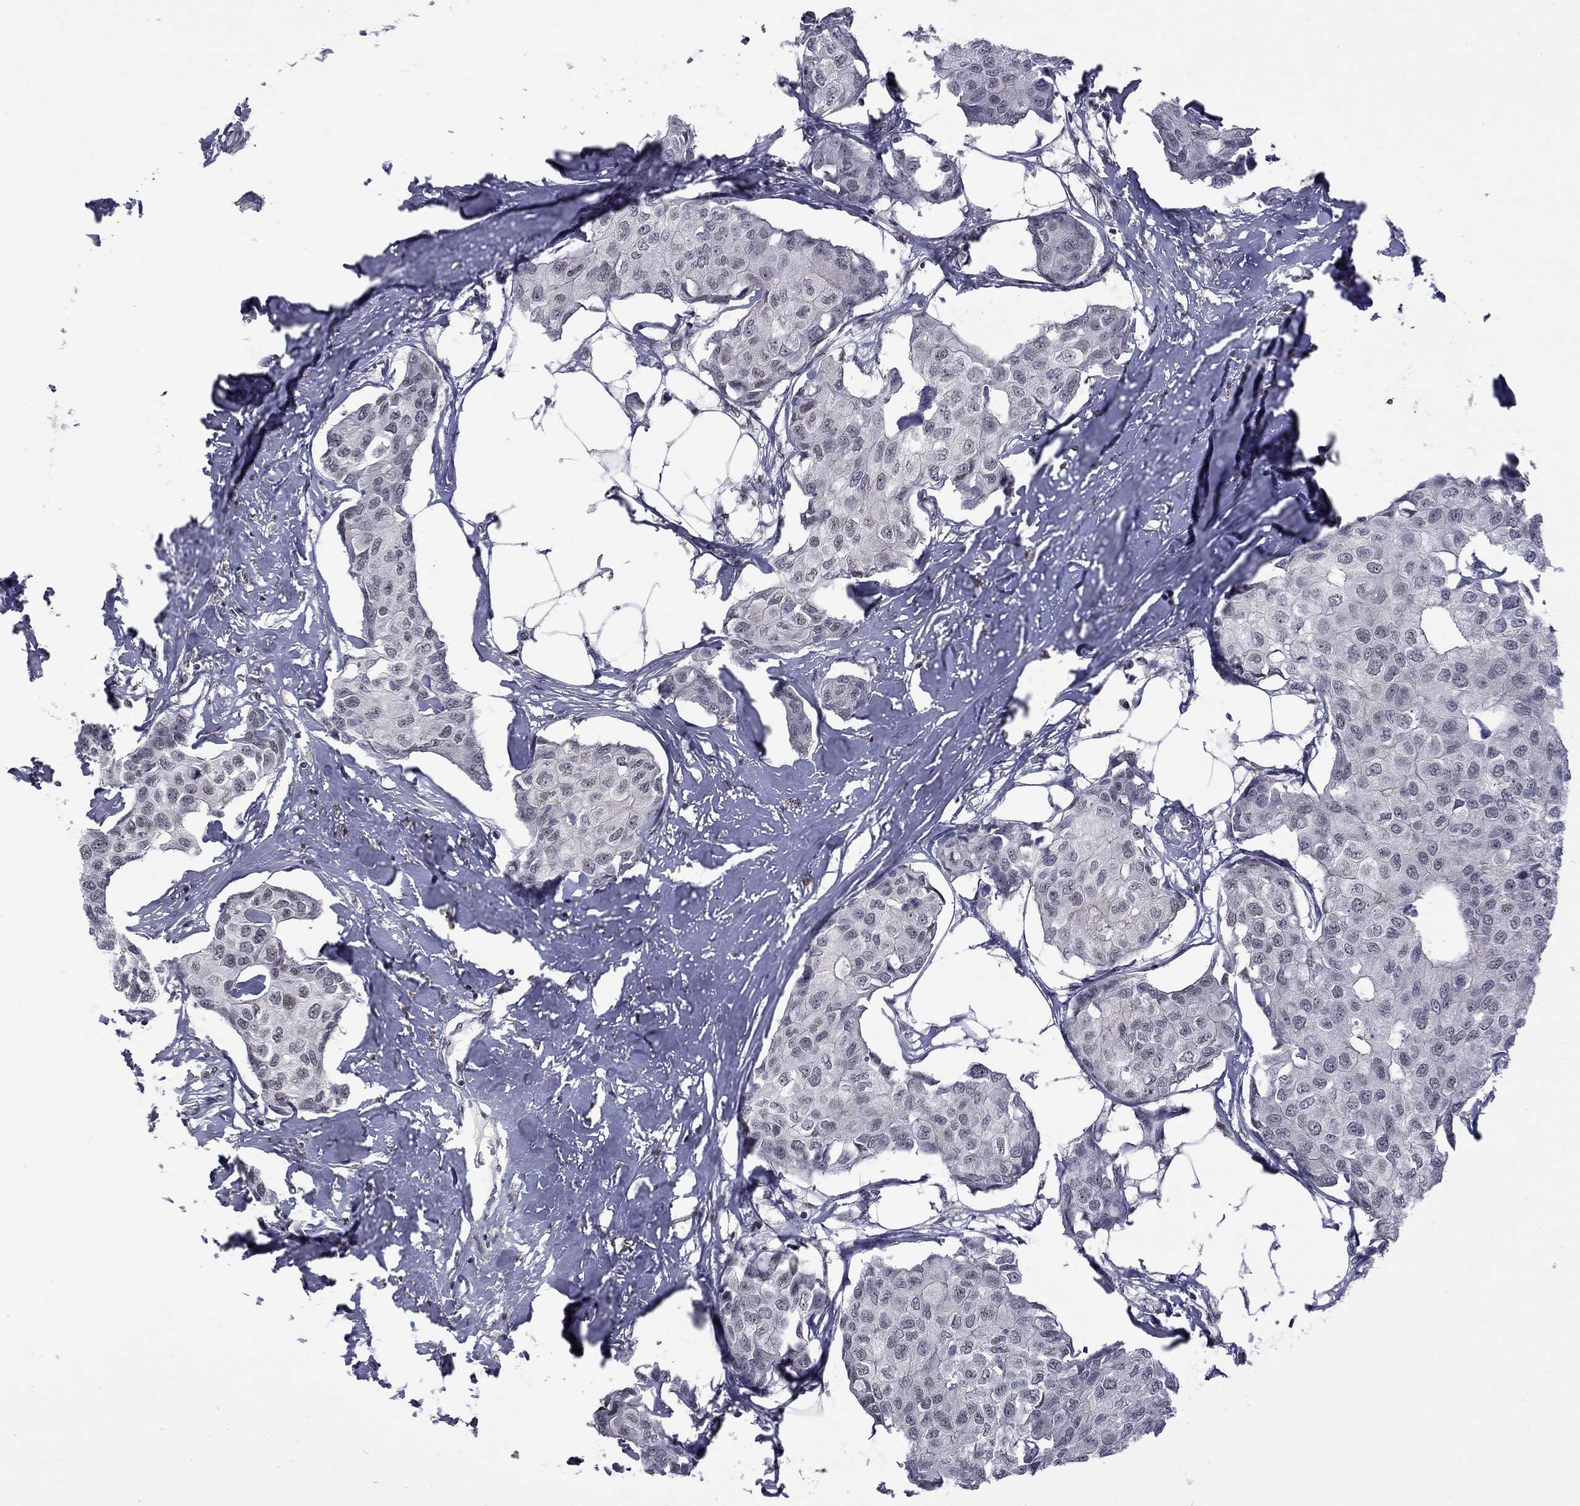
{"staining": {"intensity": "negative", "quantity": "none", "location": "none"}, "tissue": "breast cancer", "cell_type": "Tumor cells", "image_type": "cancer", "snomed": [{"axis": "morphology", "description": "Duct carcinoma"}, {"axis": "topography", "description": "Breast"}], "caption": "Immunohistochemistry of breast invasive ductal carcinoma reveals no staining in tumor cells.", "gene": "RFWD3", "patient": {"sex": "female", "age": 80}}